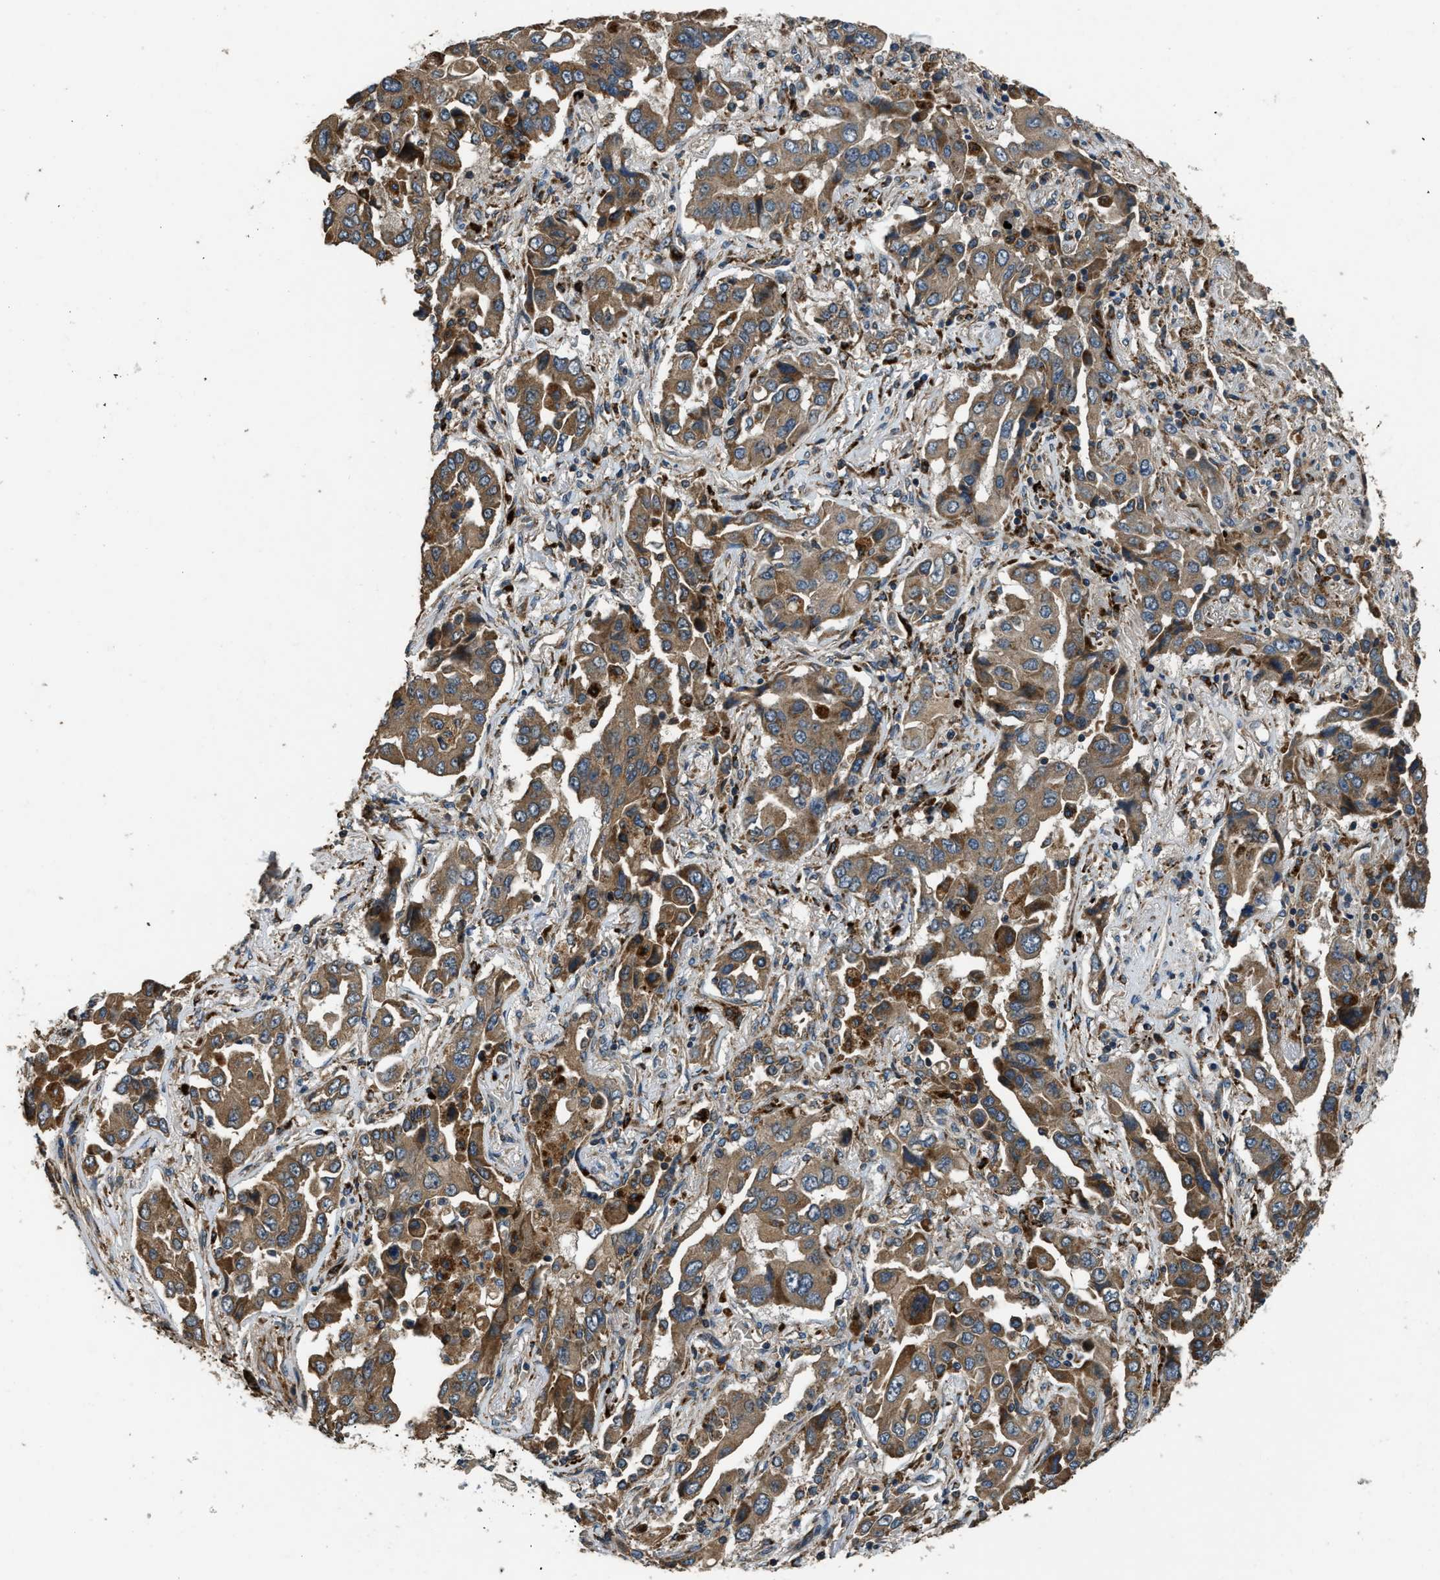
{"staining": {"intensity": "moderate", "quantity": ">75%", "location": "cytoplasmic/membranous"}, "tissue": "lung cancer", "cell_type": "Tumor cells", "image_type": "cancer", "snomed": [{"axis": "morphology", "description": "Adenocarcinoma, NOS"}, {"axis": "topography", "description": "Lung"}], "caption": "Brown immunohistochemical staining in human lung adenocarcinoma demonstrates moderate cytoplasmic/membranous expression in about >75% of tumor cells.", "gene": "GGH", "patient": {"sex": "female", "age": 65}}